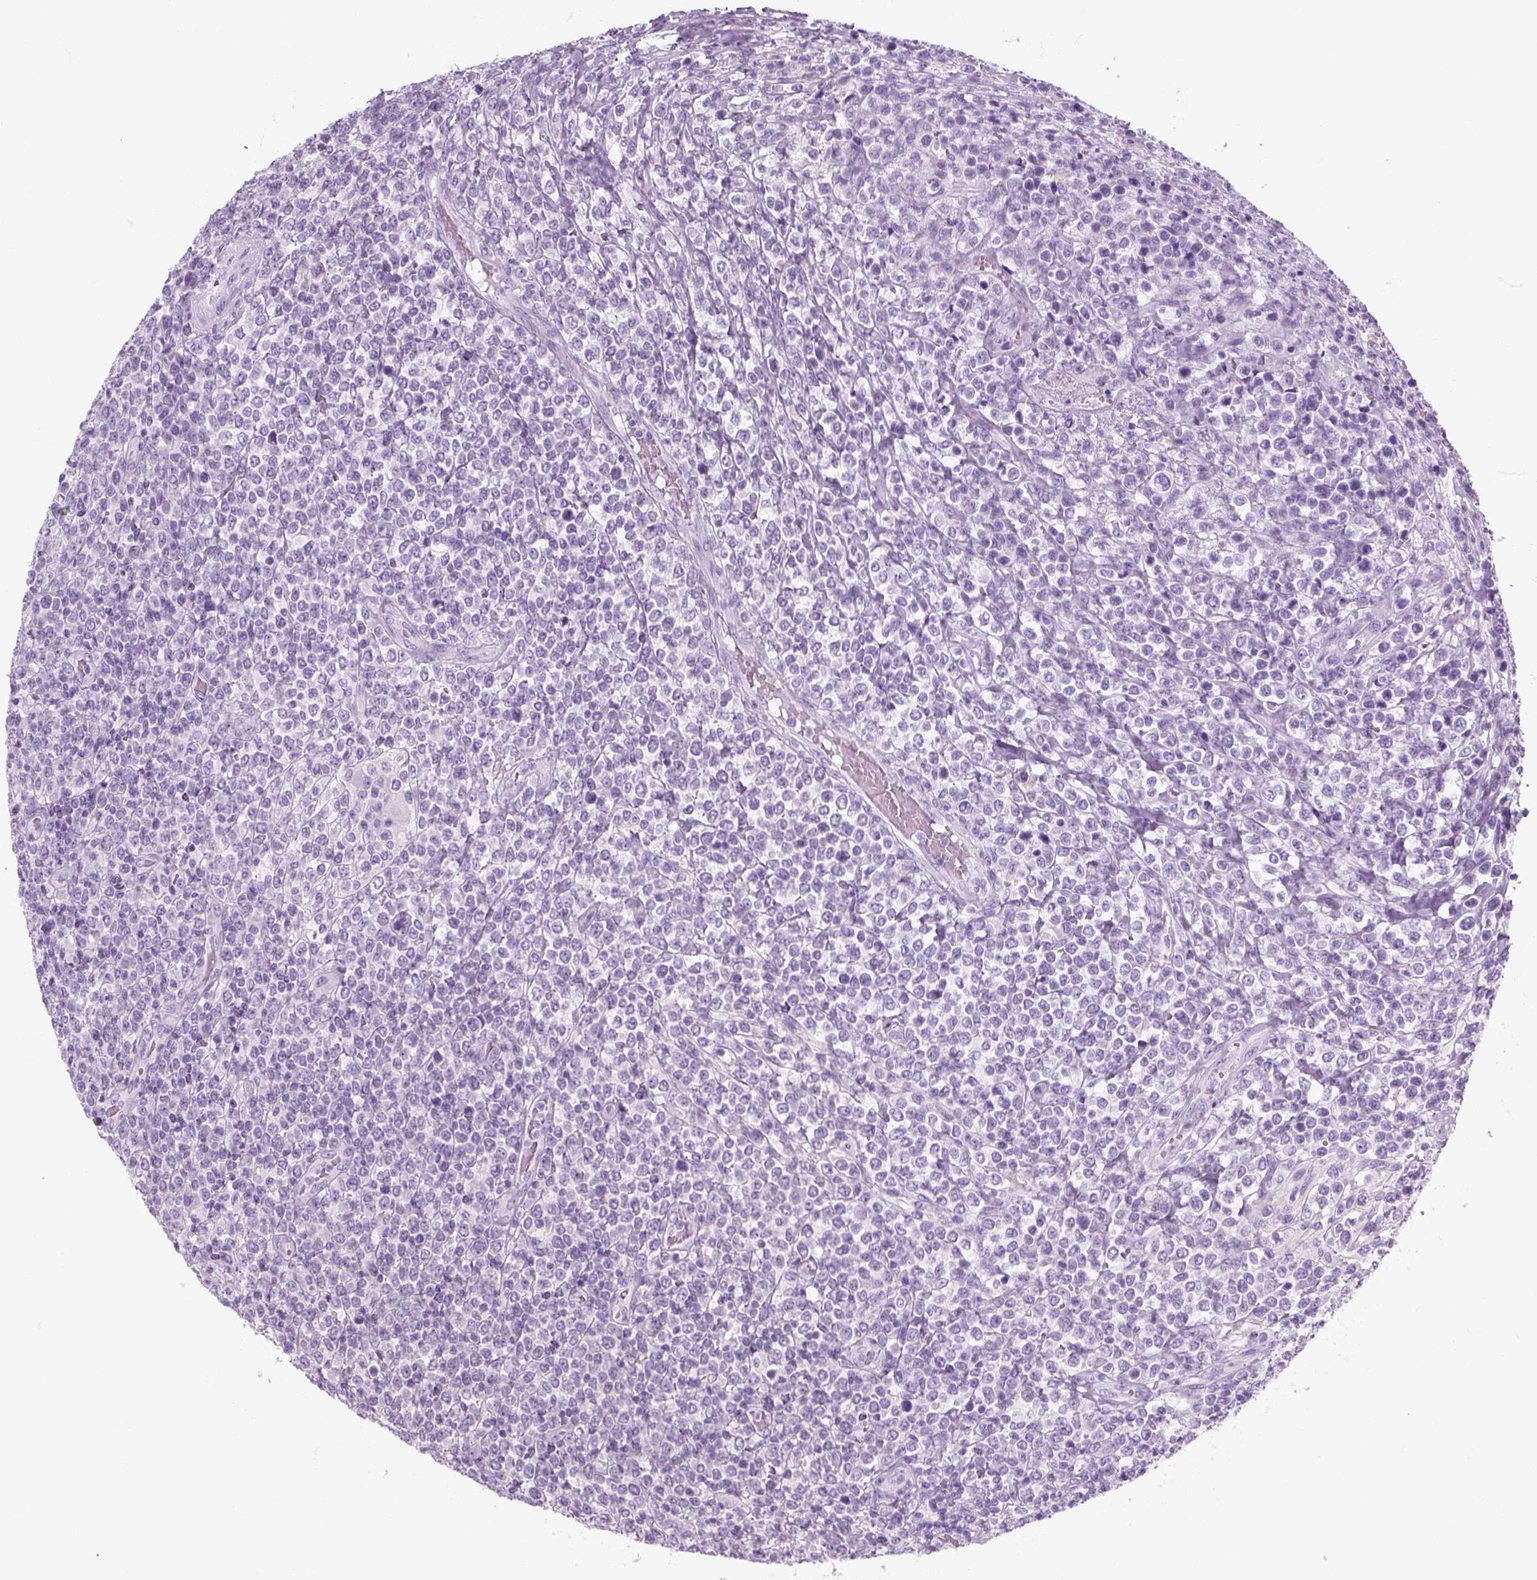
{"staining": {"intensity": "negative", "quantity": "none", "location": "none"}, "tissue": "lymphoma", "cell_type": "Tumor cells", "image_type": "cancer", "snomed": [{"axis": "morphology", "description": "Malignant lymphoma, non-Hodgkin's type, High grade"}, {"axis": "topography", "description": "Soft tissue"}], "caption": "The histopathology image demonstrates no significant expression in tumor cells of lymphoma.", "gene": "SLC12A5", "patient": {"sex": "female", "age": 56}}